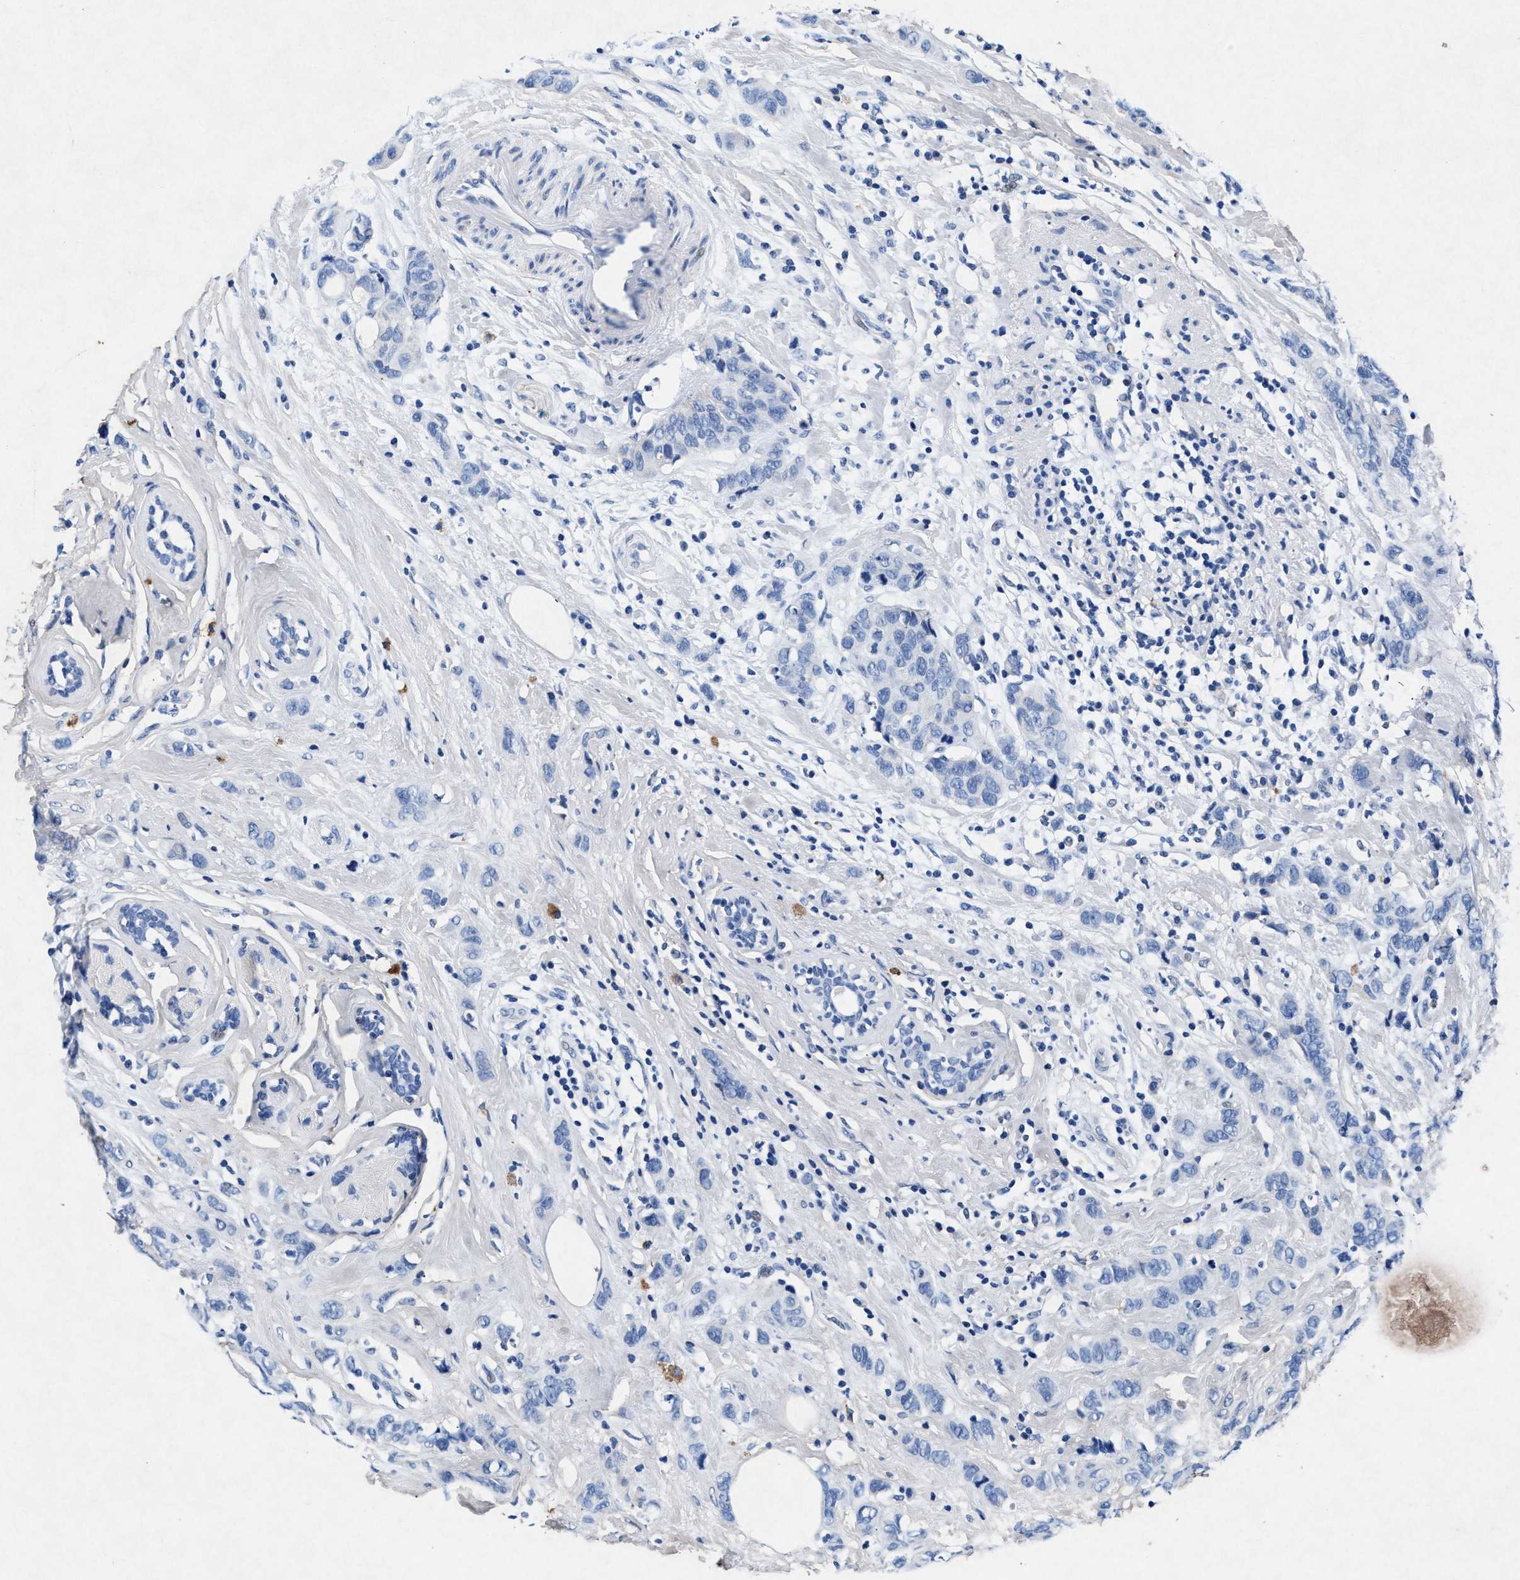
{"staining": {"intensity": "negative", "quantity": "none", "location": "none"}, "tissue": "breast cancer", "cell_type": "Tumor cells", "image_type": "cancer", "snomed": [{"axis": "morphology", "description": "Normal tissue, NOS"}, {"axis": "morphology", "description": "Duct carcinoma"}, {"axis": "topography", "description": "Breast"}], "caption": "IHC image of neoplastic tissue: human breast intraductal carcinoma stained with DAB shows no significant protein staining in tumor cells.", "gene": "MAP6", "patient": {"sex": "female", "age": 50}}